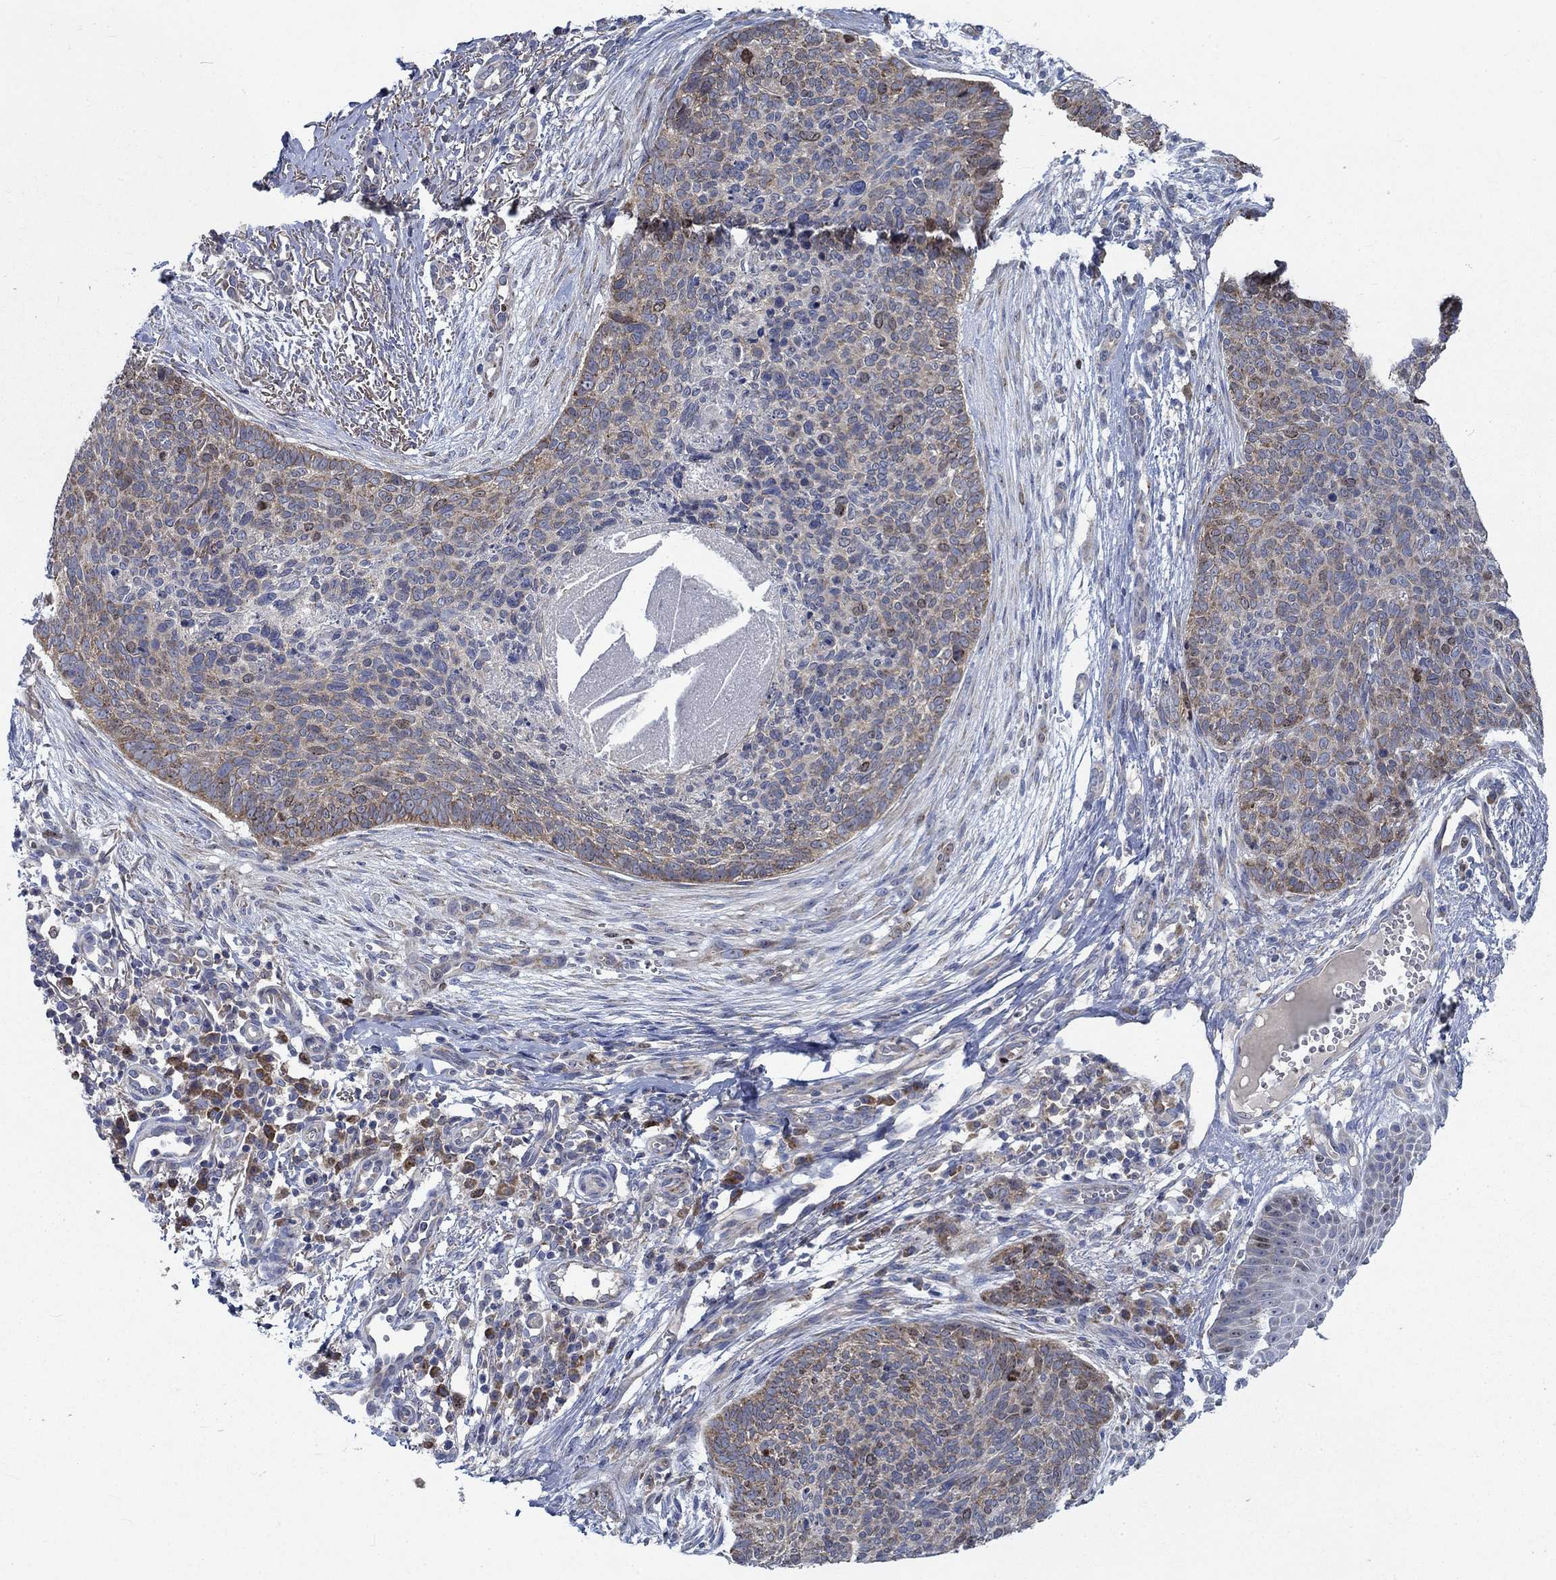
{"staining": {"intensity": "weak", "quantity": "25%-75%", "location": "cytoplasmic/membranous"}, "tissue": "skin cancer", "cell_type": "Tumor cells", "image_type": "cancer", "snomed": [{"axis": "morphology", "description": "Basal cell carcinoma"}, {"axis": "topography", "description": "Skin"}], "caption": "A micrograph showing weak cytoplasmic/membranous expression in approximately 25%-75% of tumor cells in skin cancer, as visualized by brown immunohistochemical staining.", "gene": "MMP24", "patient": {"sex": "male", "age": 64}}